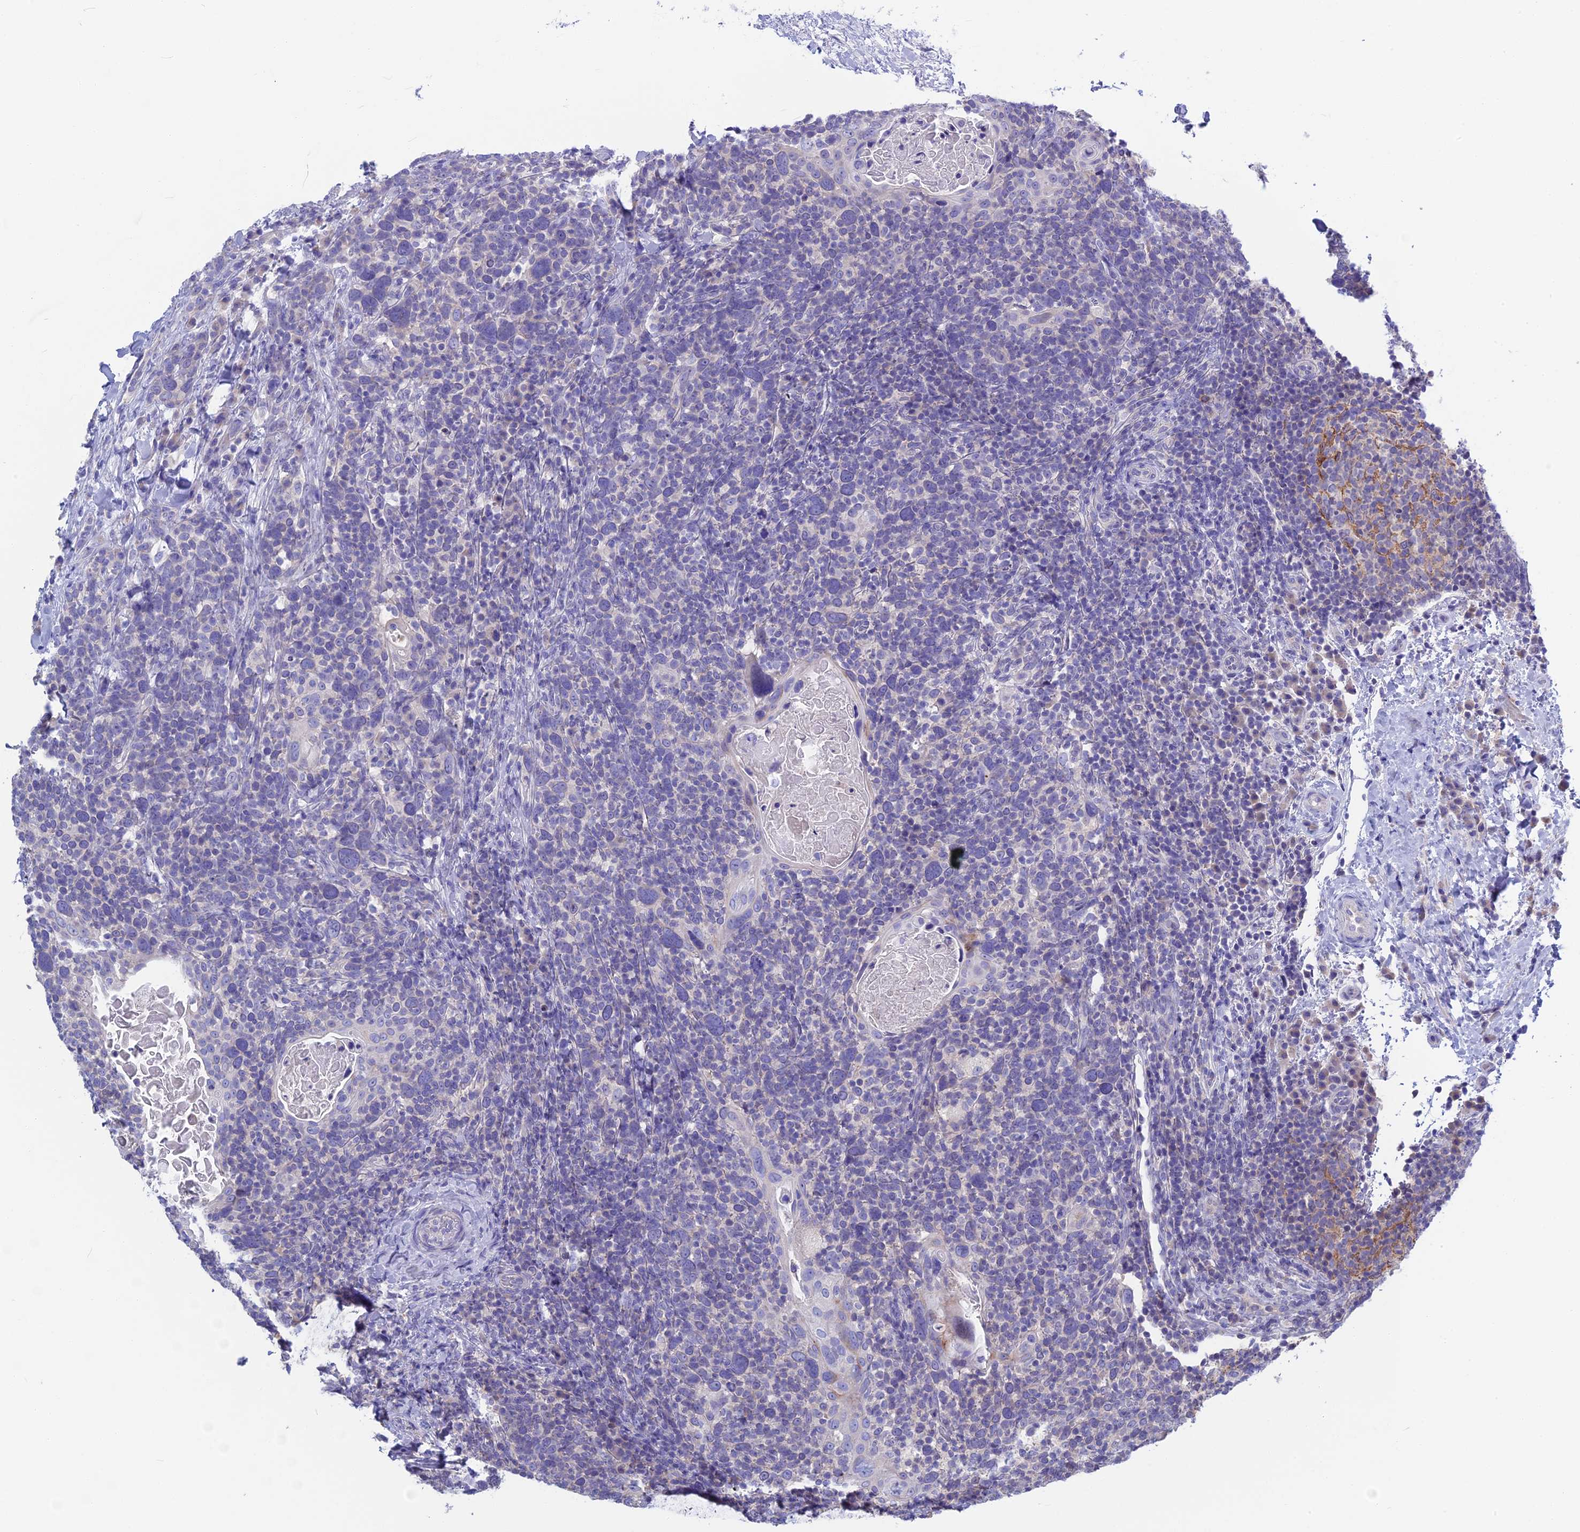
{"staining": {"intensity": "negative", "quantity": "none", "location": "none"}, "tissue": "head and neck cancer", "cell_type": "Tumor cells", "image_type": "cancer", "snomed": [{"axis": "morphology", "description": "Squamous cell carcinoma, NOS"}, {"axis": "morphology", "description": "Squamous cell carcinoma, metastatic, NOS"}, {"axis": "topography", "description": "Lymph node"}, {"axis": "topography", "description": "Head-Neck"}], "caption": "IHC micrograph of neoplastic tissue: head and neck cancer stained with DAB displays no significant protein expression in tumor cells.", "gene": "SNAP91", "patient": {"sex": "male", "age": 62}}